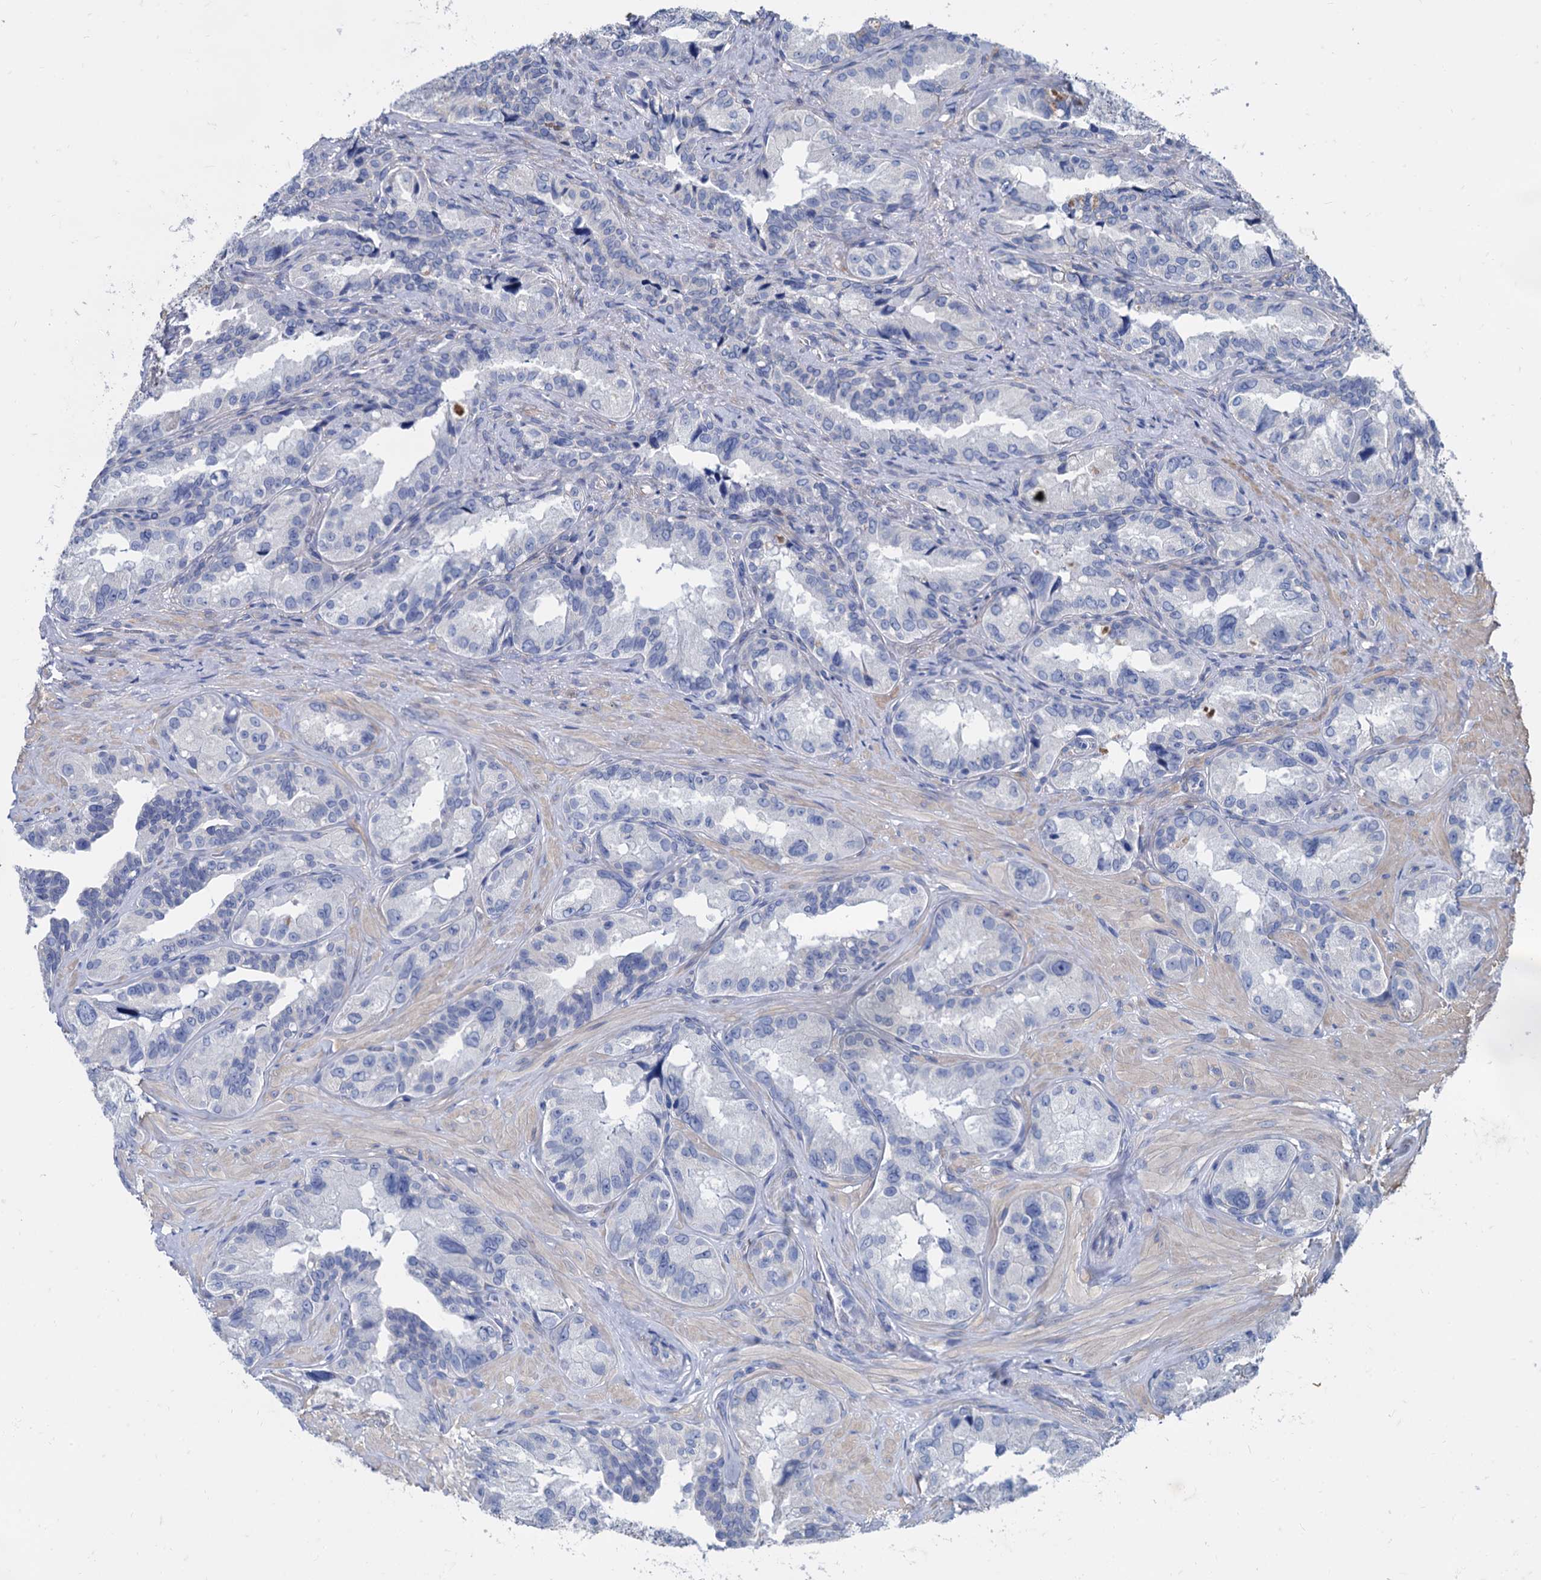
{"staining": {"intensity": "negative", "quantity": "none", "location": "none"}, "tissue": "seminal vesicle", "cell_type": "Glandular cells", "image_type": "normal", "snomed": [{"axis": "morphology", "description": "Normal tissue, NOS"}, {"axis": "topography", "description": "Seminal veicle"}, {"axis": "topography", "description": "Peripheral nerve tissue"}], "caption": "Immunohistochemistry image of unremarkable seminal vesicle: human seminal vesicle stained with DAB demonstrates no significant protein staining in glandular cells. Brightfield microscopy of immunohistochemistry stained with DAB (brown) and hematoxylin (blue), captured at high magnification.", "gene": "FOXR2", "patient": {"sex": "male", "age": 67}}